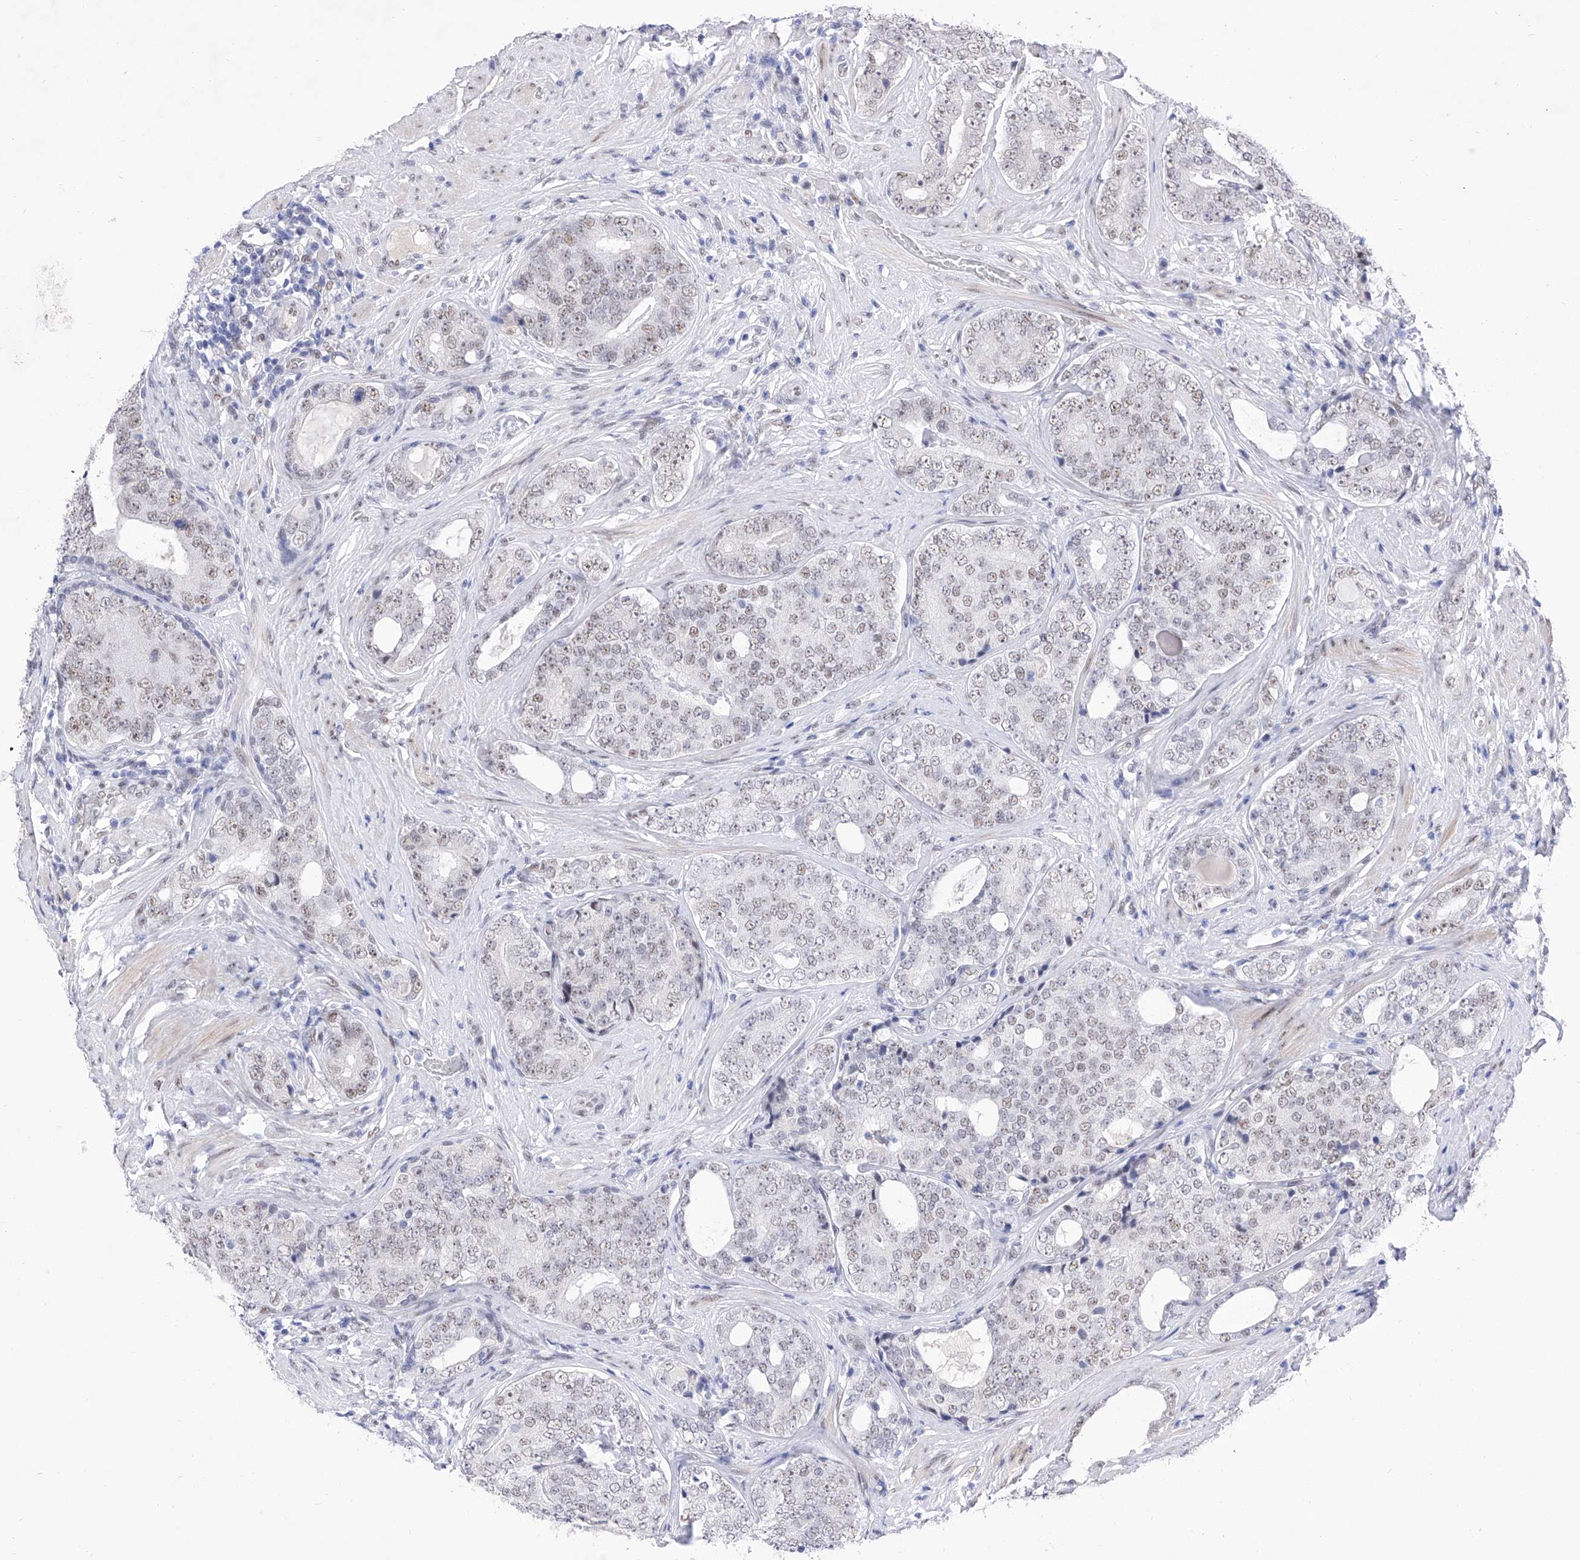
{"staining": {"intensity": "weak", "quantity": "25%-75%", "location": "nuclear"}, "tissue": "prostate cancer", "cell_type": "Tumor cells", "image_type": "cancer", "snomed": [{"axis": "morphology", "description": "Adenocarcinoma, High grade"}, {"axis": "topography", "description": "Prostate"}], "caption": "A low amount of weak nuclear staining is seen in about 25%-75% of tumor cells in prostate cancer (adenocarcinoma (high-grade)) tissue. The protein of interest is shown in brown color, while the nuclei are stained blue.", "gene": "ATN1", "patient": {"sex": "male", "age": 56}}